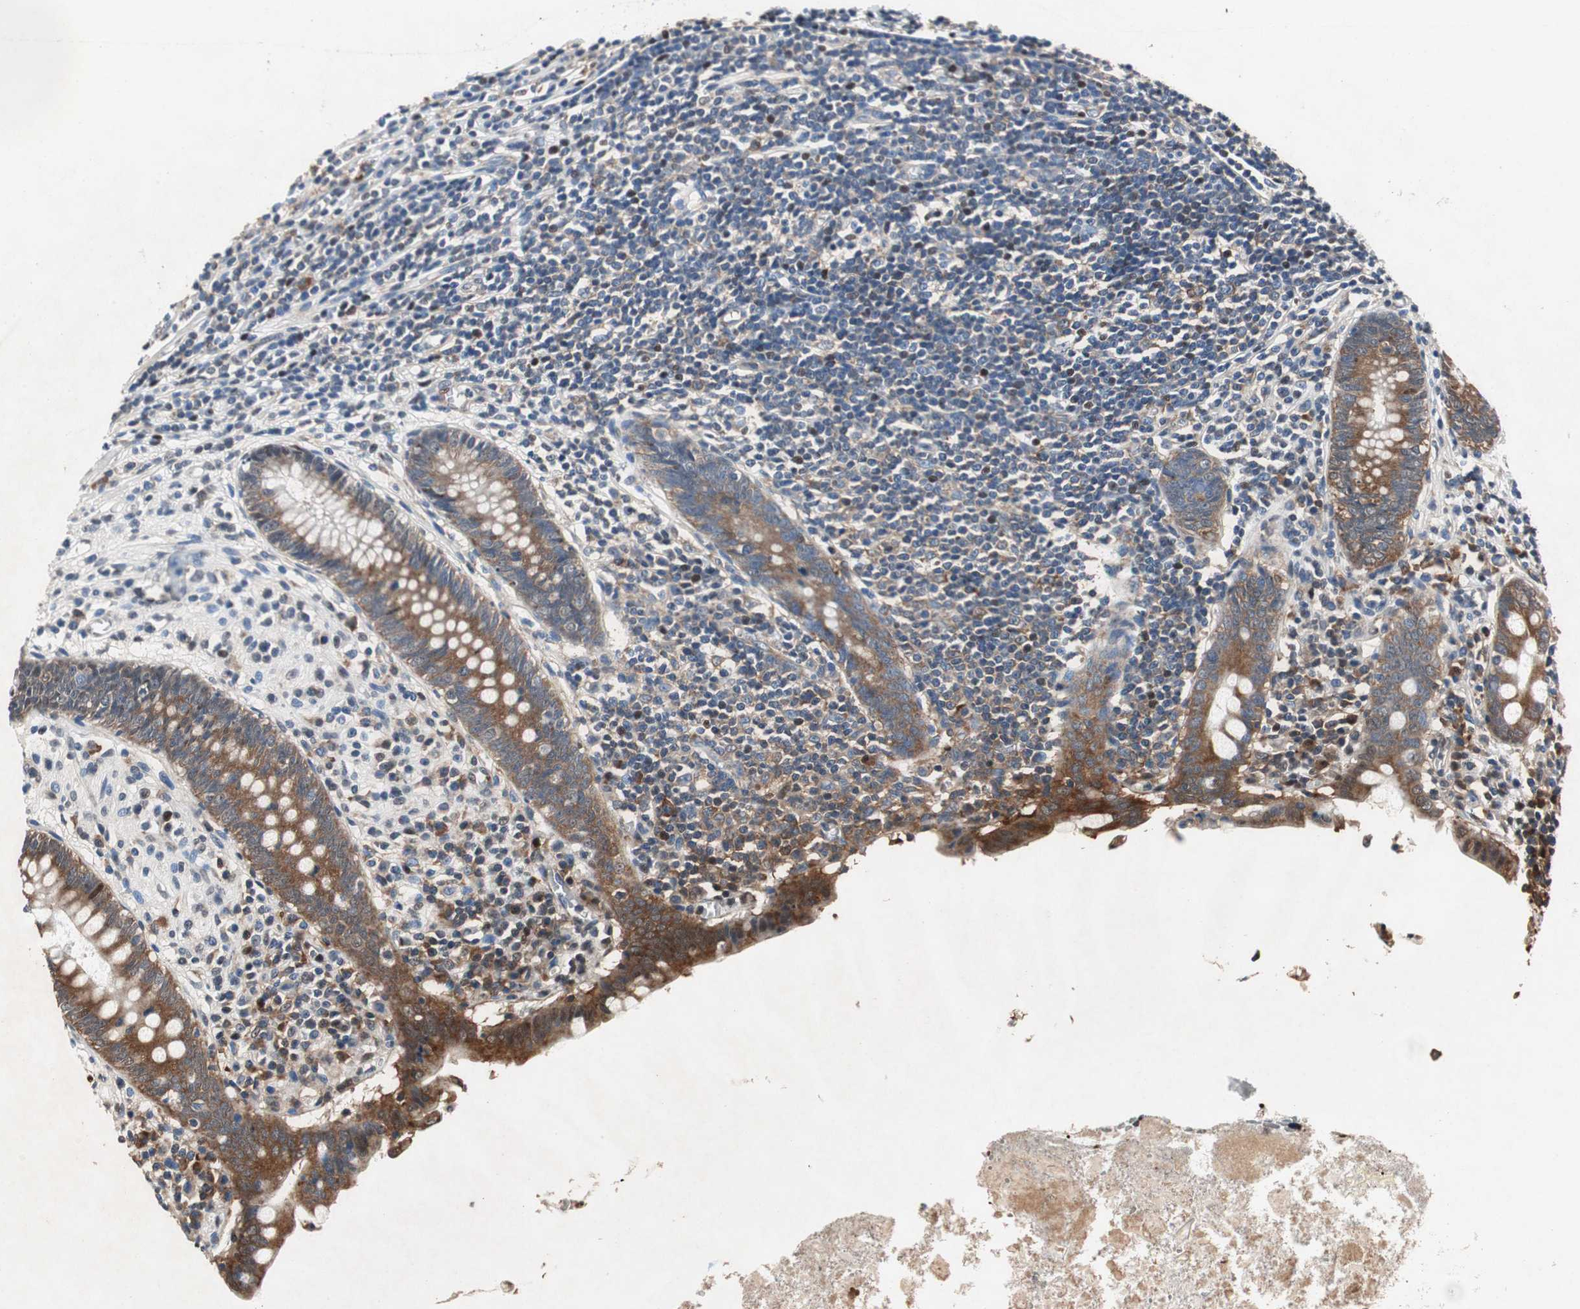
{"staining": {"intensity": "strong", "quantity": ">75%", "location": "cytoplasmic/membranous"}, "tissue": "appendix", "cell_type": "Glandular cells", "image_type": "normal", "snomed": [{"axis": "morphology", "description": "Normal tissue, NOS"}, {"axis": "topography", "description": "Appendix"}], "caption": "Immunohistochemical staining of normal human appendix demonstrates >75% levels of strong cytoplasmic/membranous protein positivity in about >75% of glandular cells. Ihc stains the protein in brown and the nuclei are stained blue.", "gene": "RPL35", "patient": {"sex": "female", "age": 50}}